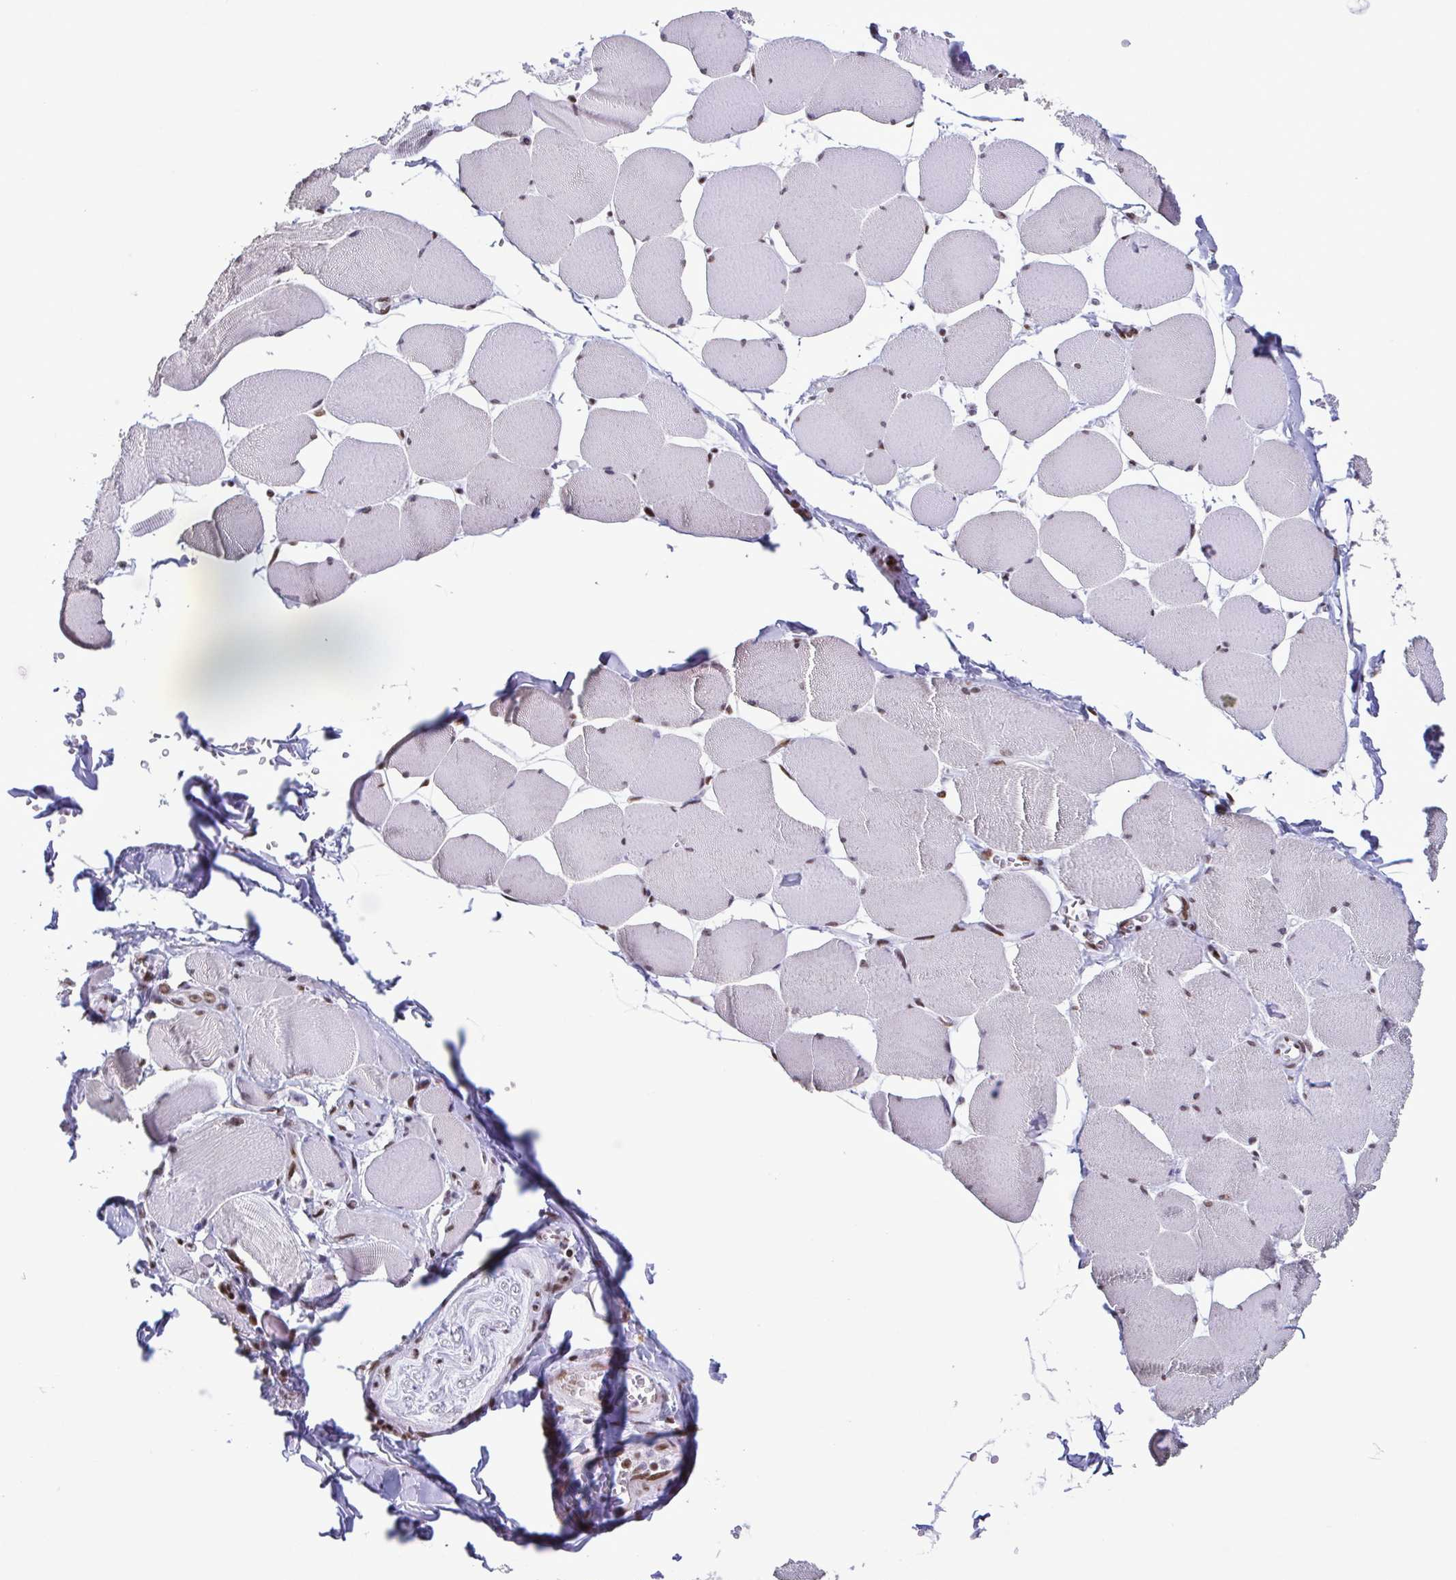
{"staining": {"intensity": "moderate", "quantity": "25%-75%", "location": "nuclear"}, "tissue": "skeletal muscle", "cell_type": "Myocytes", "image_type": "normal", "snomed": [{"axis": "morphology", "description": "Normal tissue, NOS"}, {"axis": "topography", "description": "Skeletal muscle"}], "caption": "Immunohistochemical staining of benign human skeletal muscle displays 25%-75% levels of moderate nuclear protein expression in approximately 25%-75% of myocytes. (DAB (3,3'-diaminobenzidine) IHC, brown staining for protein, blue staining for nuclei).", "gene": "TIMM21", "patient": {"sex": "female", "age": 75}}